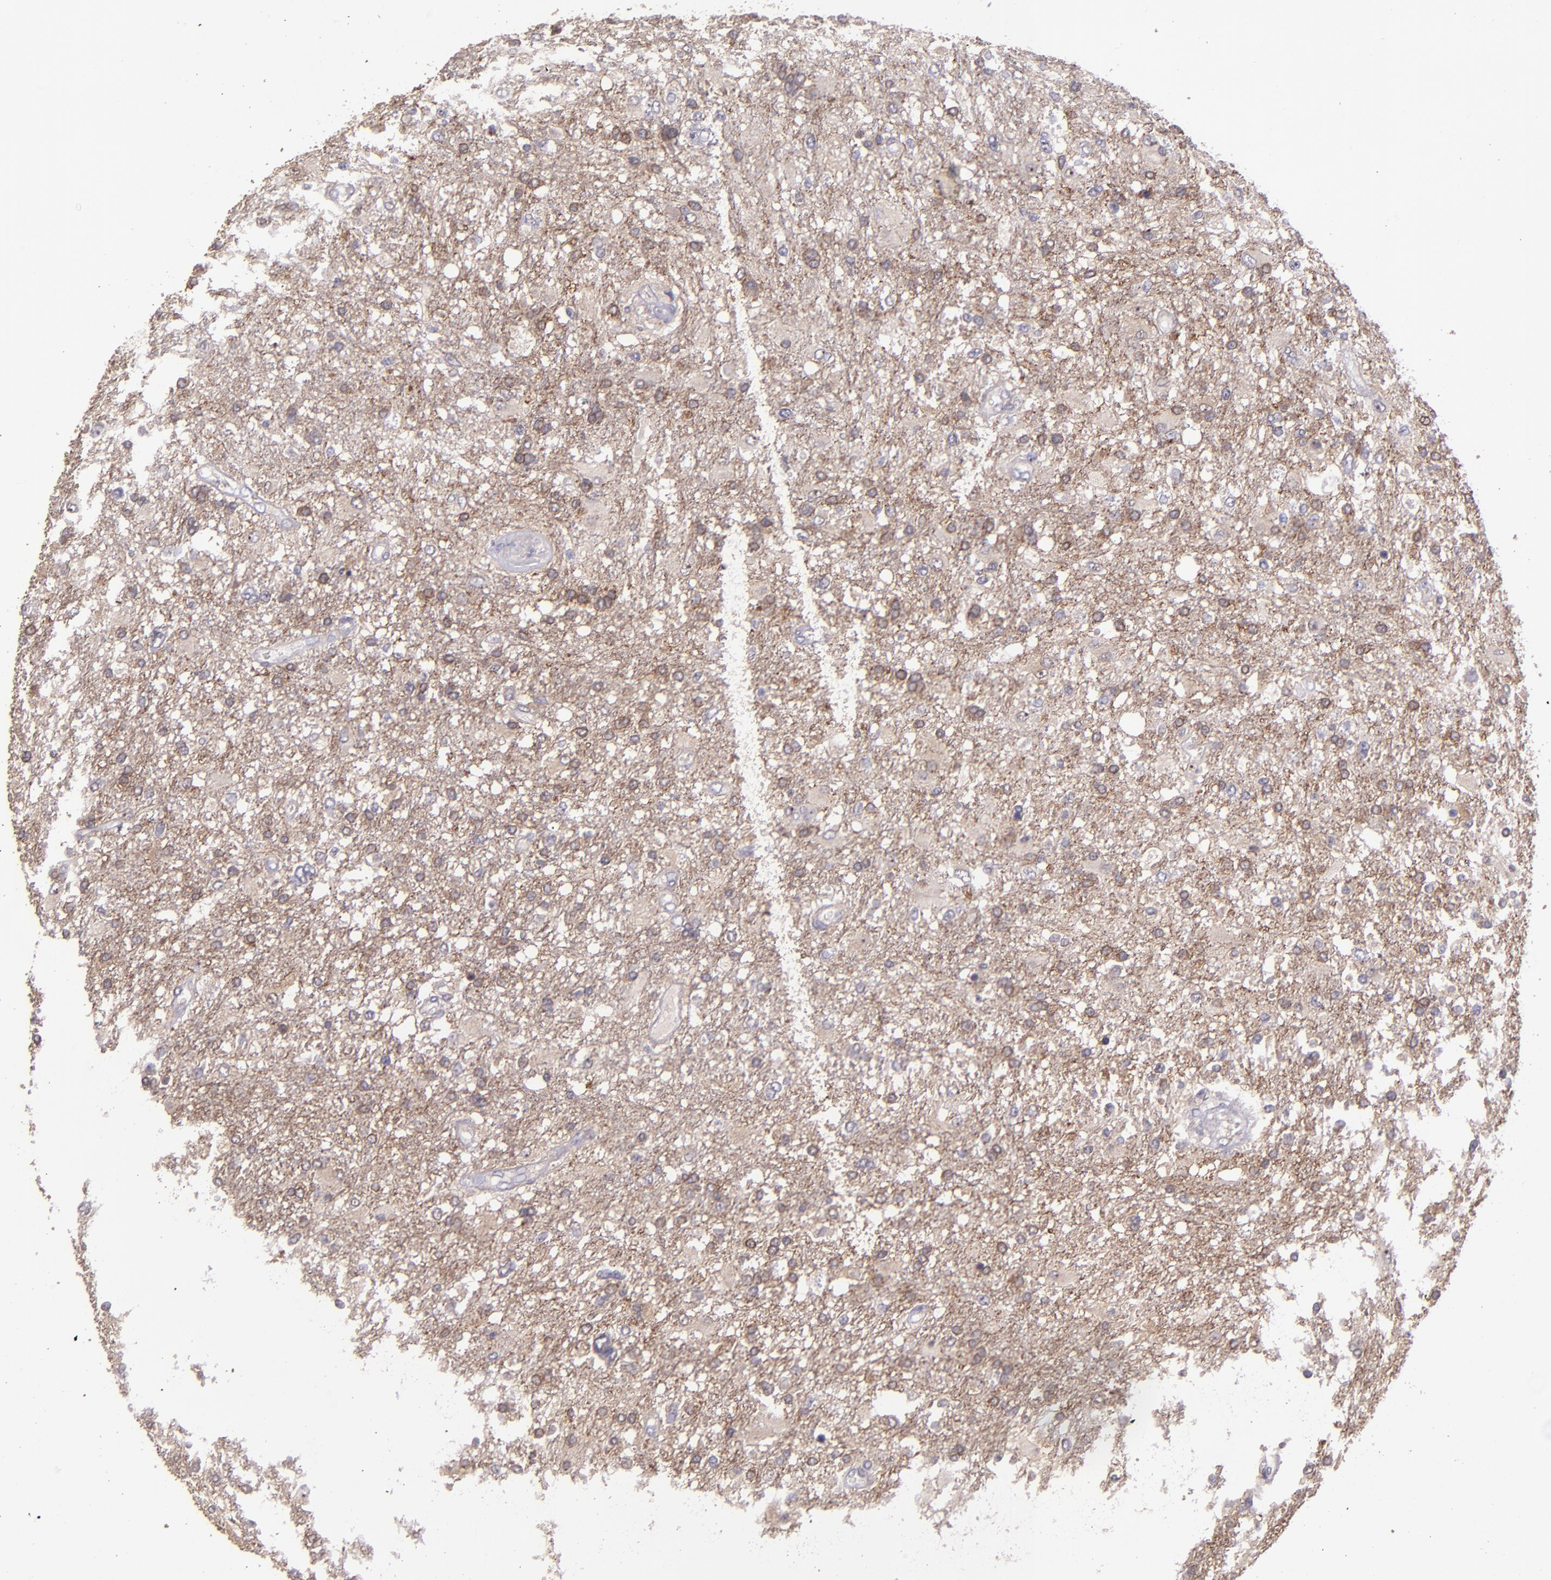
{"staining": {"intensity": "weak", "quantity": ">75%", "location": "cytoplasmic/membranous"}, "tissue": "glioma", "cell_type": "Tumor cells", "image_type": "cancer", "snomed": [{"axis": "morphology", "description": "Glioma, malignant, High grade"}, {"axis": "topography", "description": "Cerebral cortex"}], "caption": "A brown stain highlights weak cytoplasmic/membranous expression of a protein in malignant high-grade glioma tumor cells.", "gene": "PAPPA", "patient": {"sex": "male", "age": 79}}